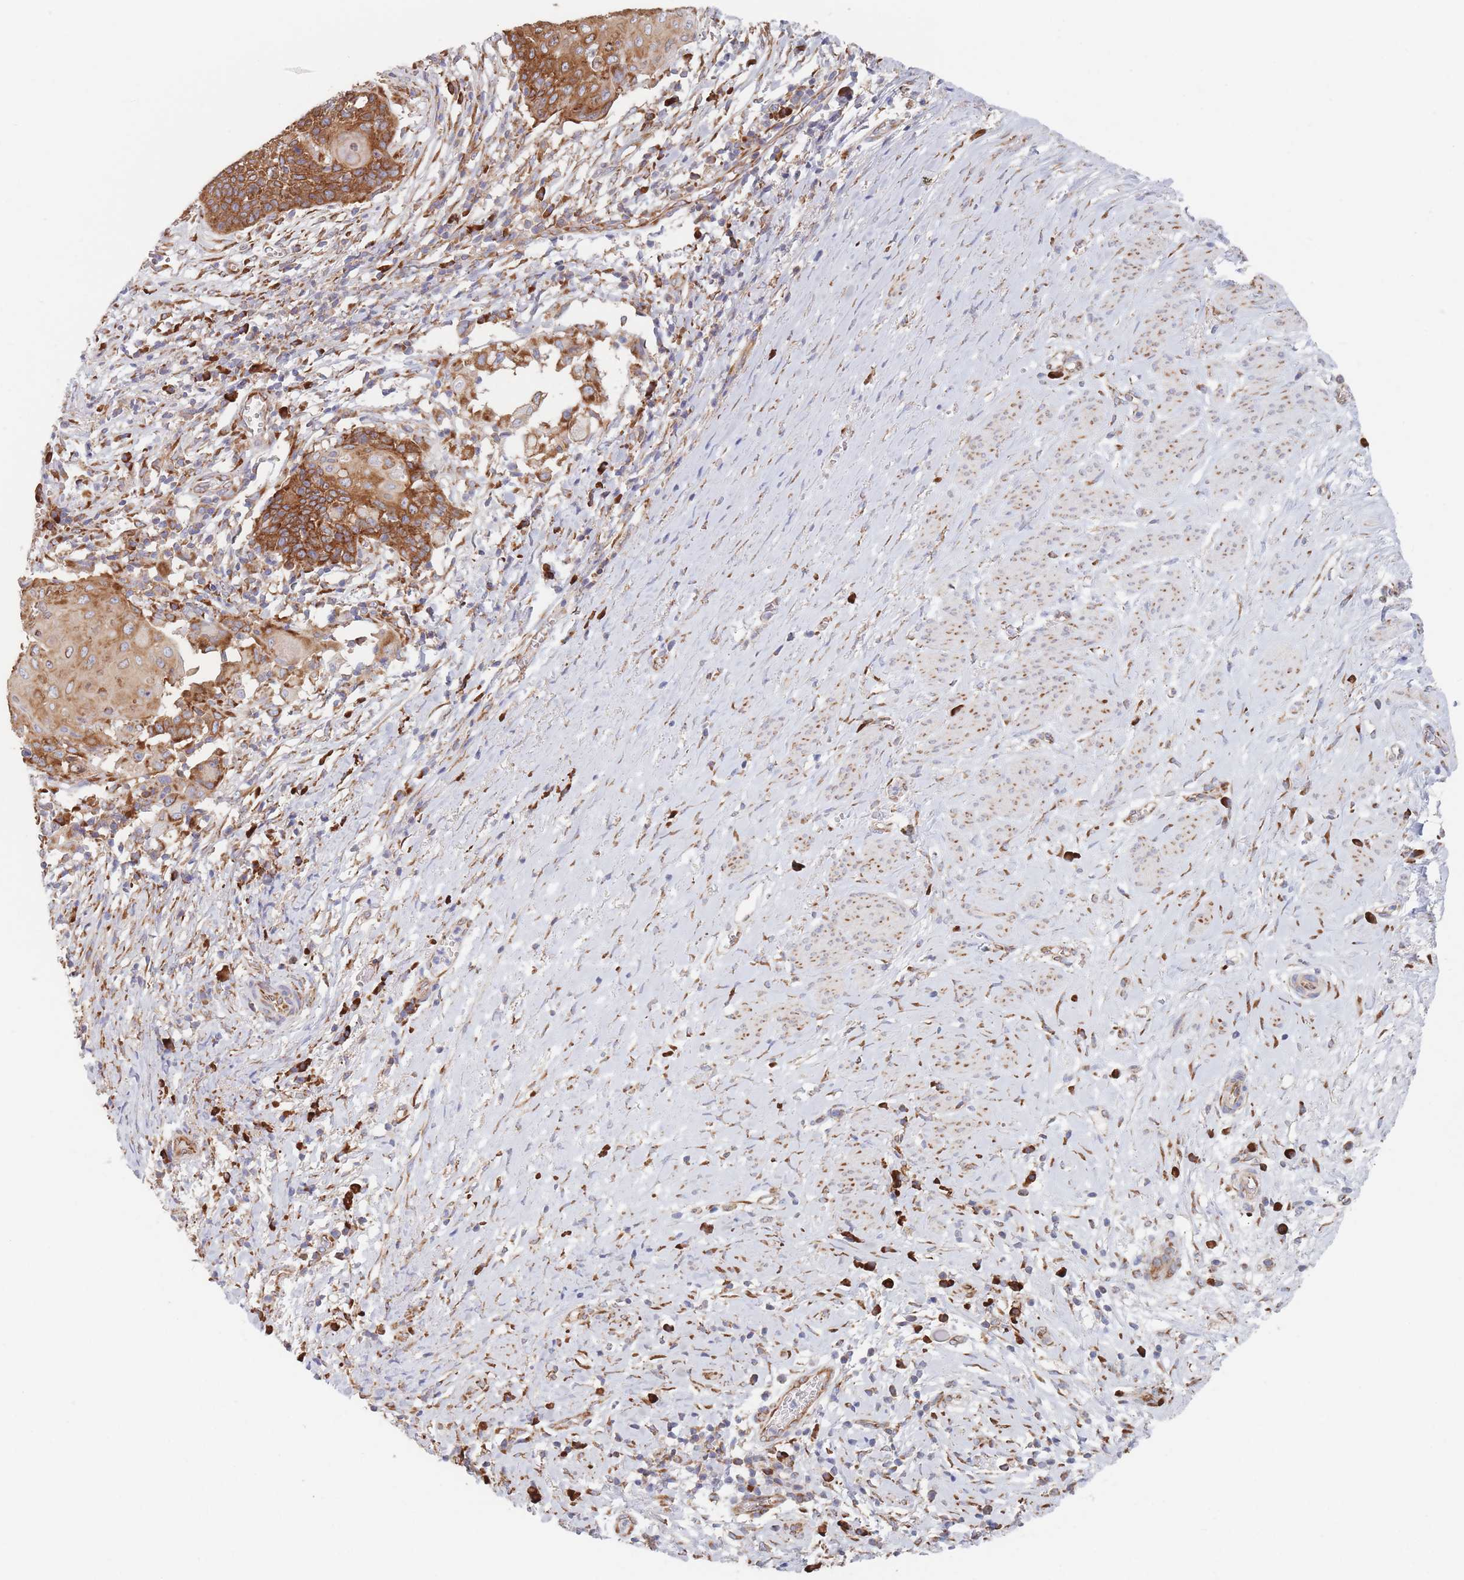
{"staining": {"intensity": "strong", "quantity": ">75%", "location": "cytoplasmic/membranous"}, "tissue": "cervical cancer", "cell_type": "Tumor cells", "image_type": "cancer", "snomed": [{"axis": "morphology", "description": "Squamous cell carcinoma, NOS"}, {"axis": "topography", "description": "Cervix"}], "caption": "Immunohistochemistry staining of cervical cancer (squamous cell carcinoma), which shows high levels of strong cytoplasmic/membranous expression in approximately >75% of tumor cells indicating strong cytoplasmic/membranous protein staining. The staining was performed using DAB (brown) for protein detection and nuclei were counterstained in hematoxylin (blue).", "gene": "EEF1B2", "patient": {"sex": "female", "age": 39}}